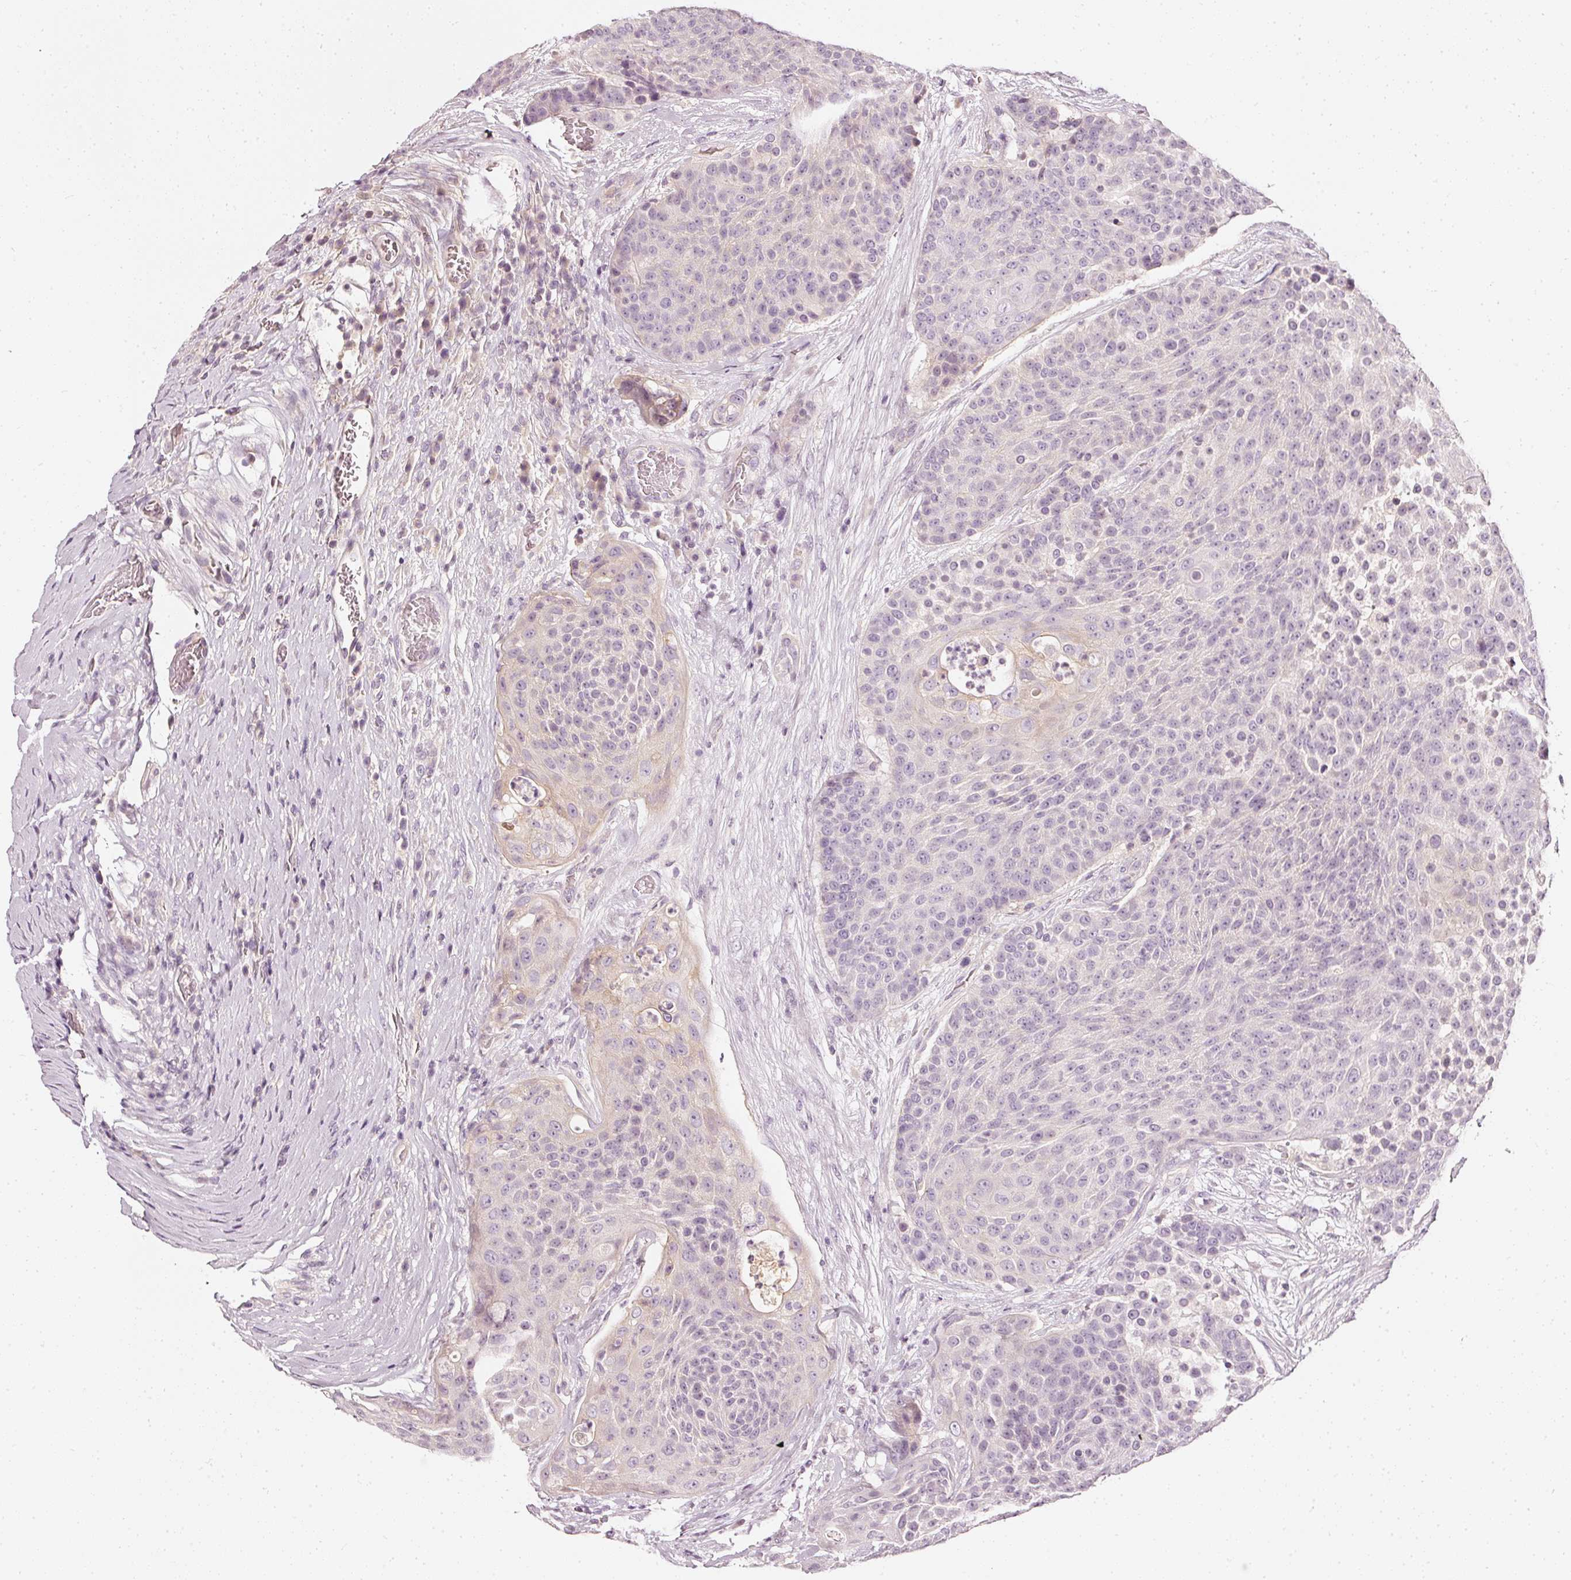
{"staining": {"intensity": "negative", "quantity": "none", "location": "none"}, "tissue": "urothelial cancer", "cell_type": "Tumor cells", "image_type": "cancer", "snomed": [{"axis": "morphology", "description": "Urothelial carcinoma, High grade"}, {"axis": "topography", "description": "Urinary bladder"}], "caption": "Immunohistochemistry of human urothelial cancer shows no staining in tumor cells.", "gene": "CNP", "patient": {"sex": "female", "age": 63}}